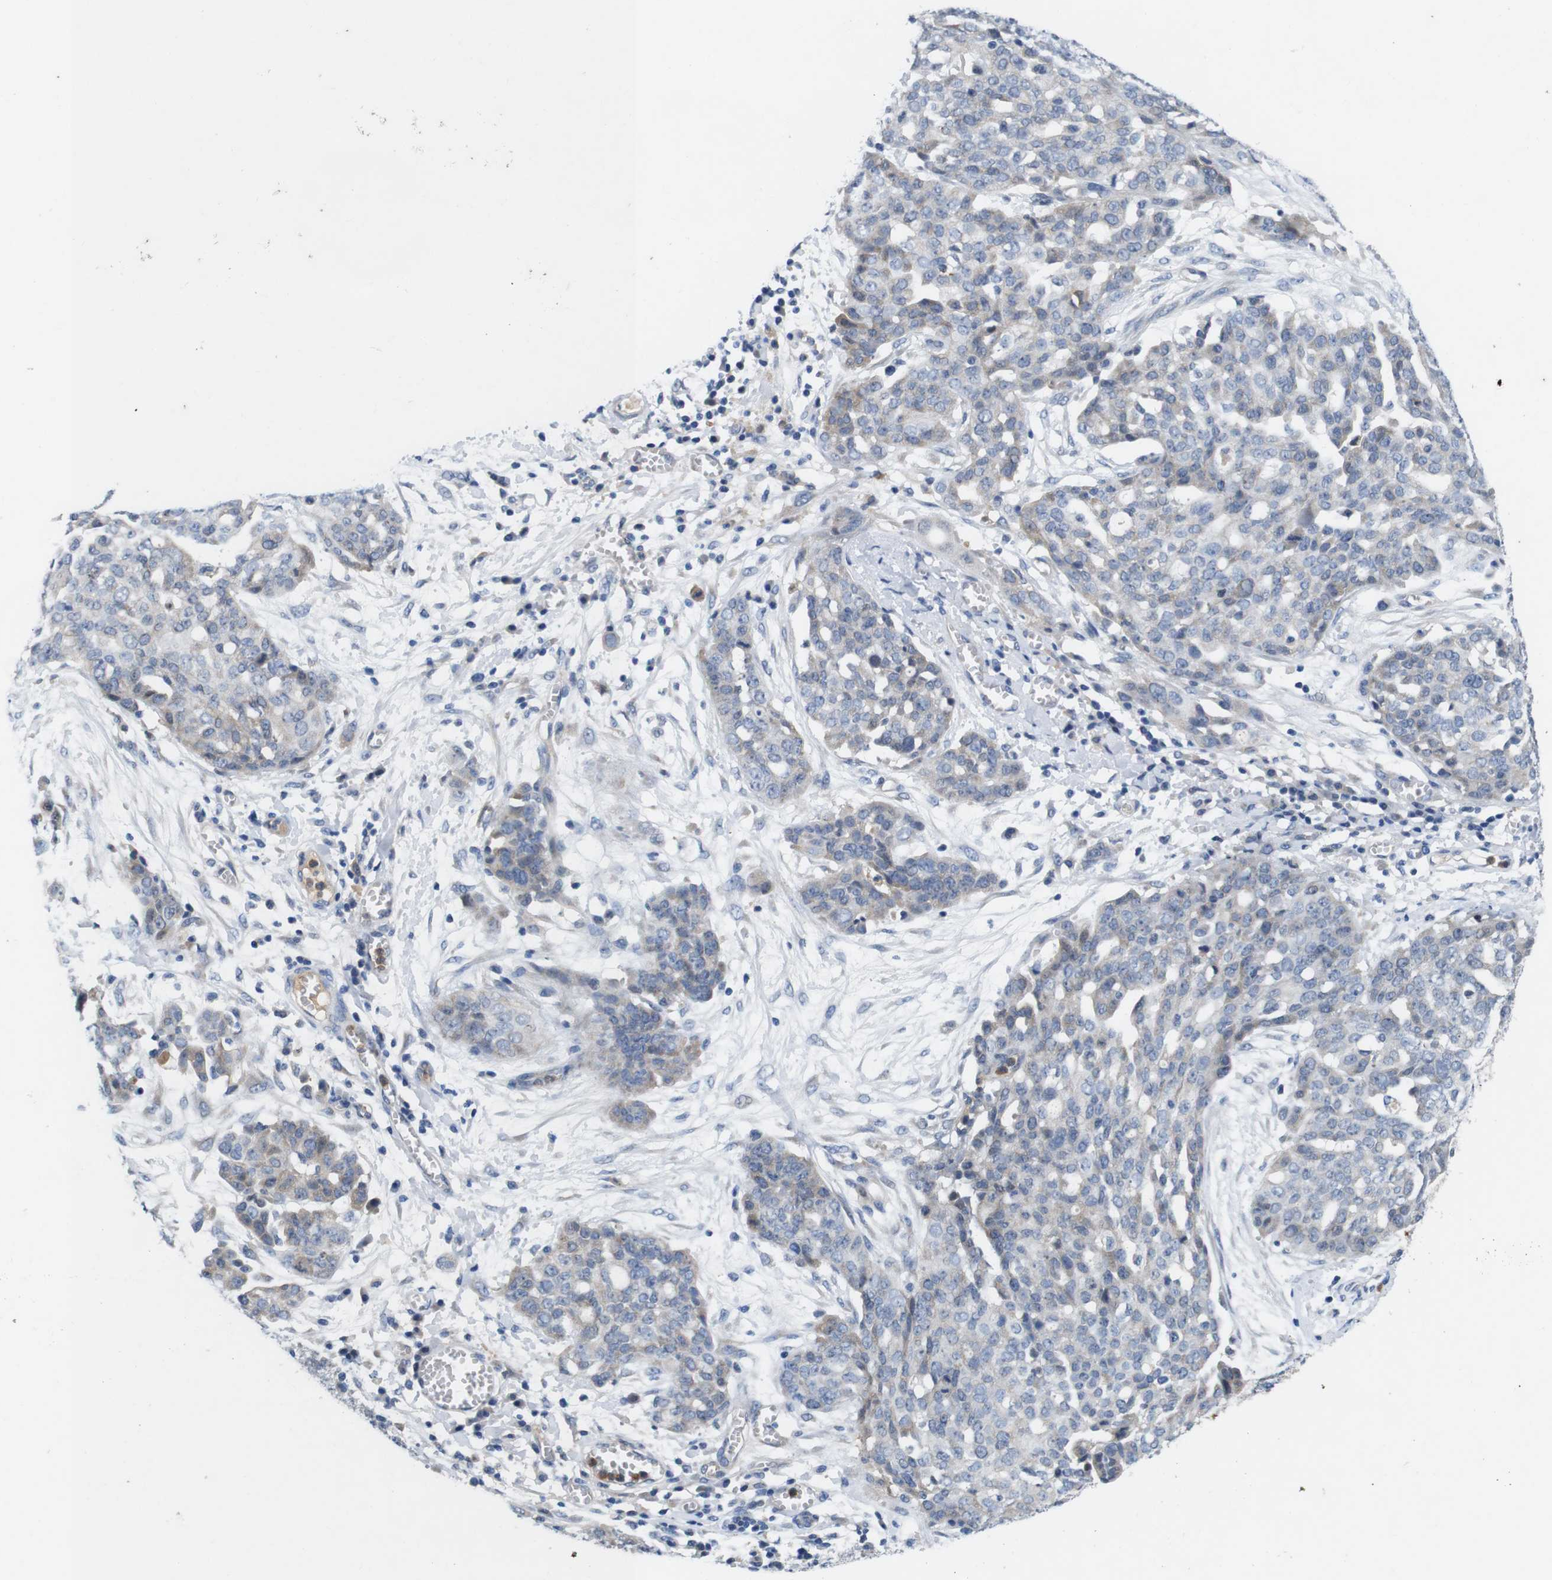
{"staining": {"intensity": "weak", "quantity": "<25%", "location": "cytoplasmic/membranous"}, "tissue": "ovarian cancer", "cell_type": "Tumor cells", "image_type": "cancer", "snomed": [{"axis": "morphology", "description": "Cystadenocarcinoma, serous, NOS"}, {"axis": "topography", "description": "Soft tissue"}, {"axis": "topography", "description": "Ovary"}], "caption": "The immunohistochemistry (IHC) photomicrograph has no significant staining in tumor cells of serous cystadenocarcinoma (ovarian) tissue.", "gene": "C1RL", "patient": {"sex": "female", "age": 57}}